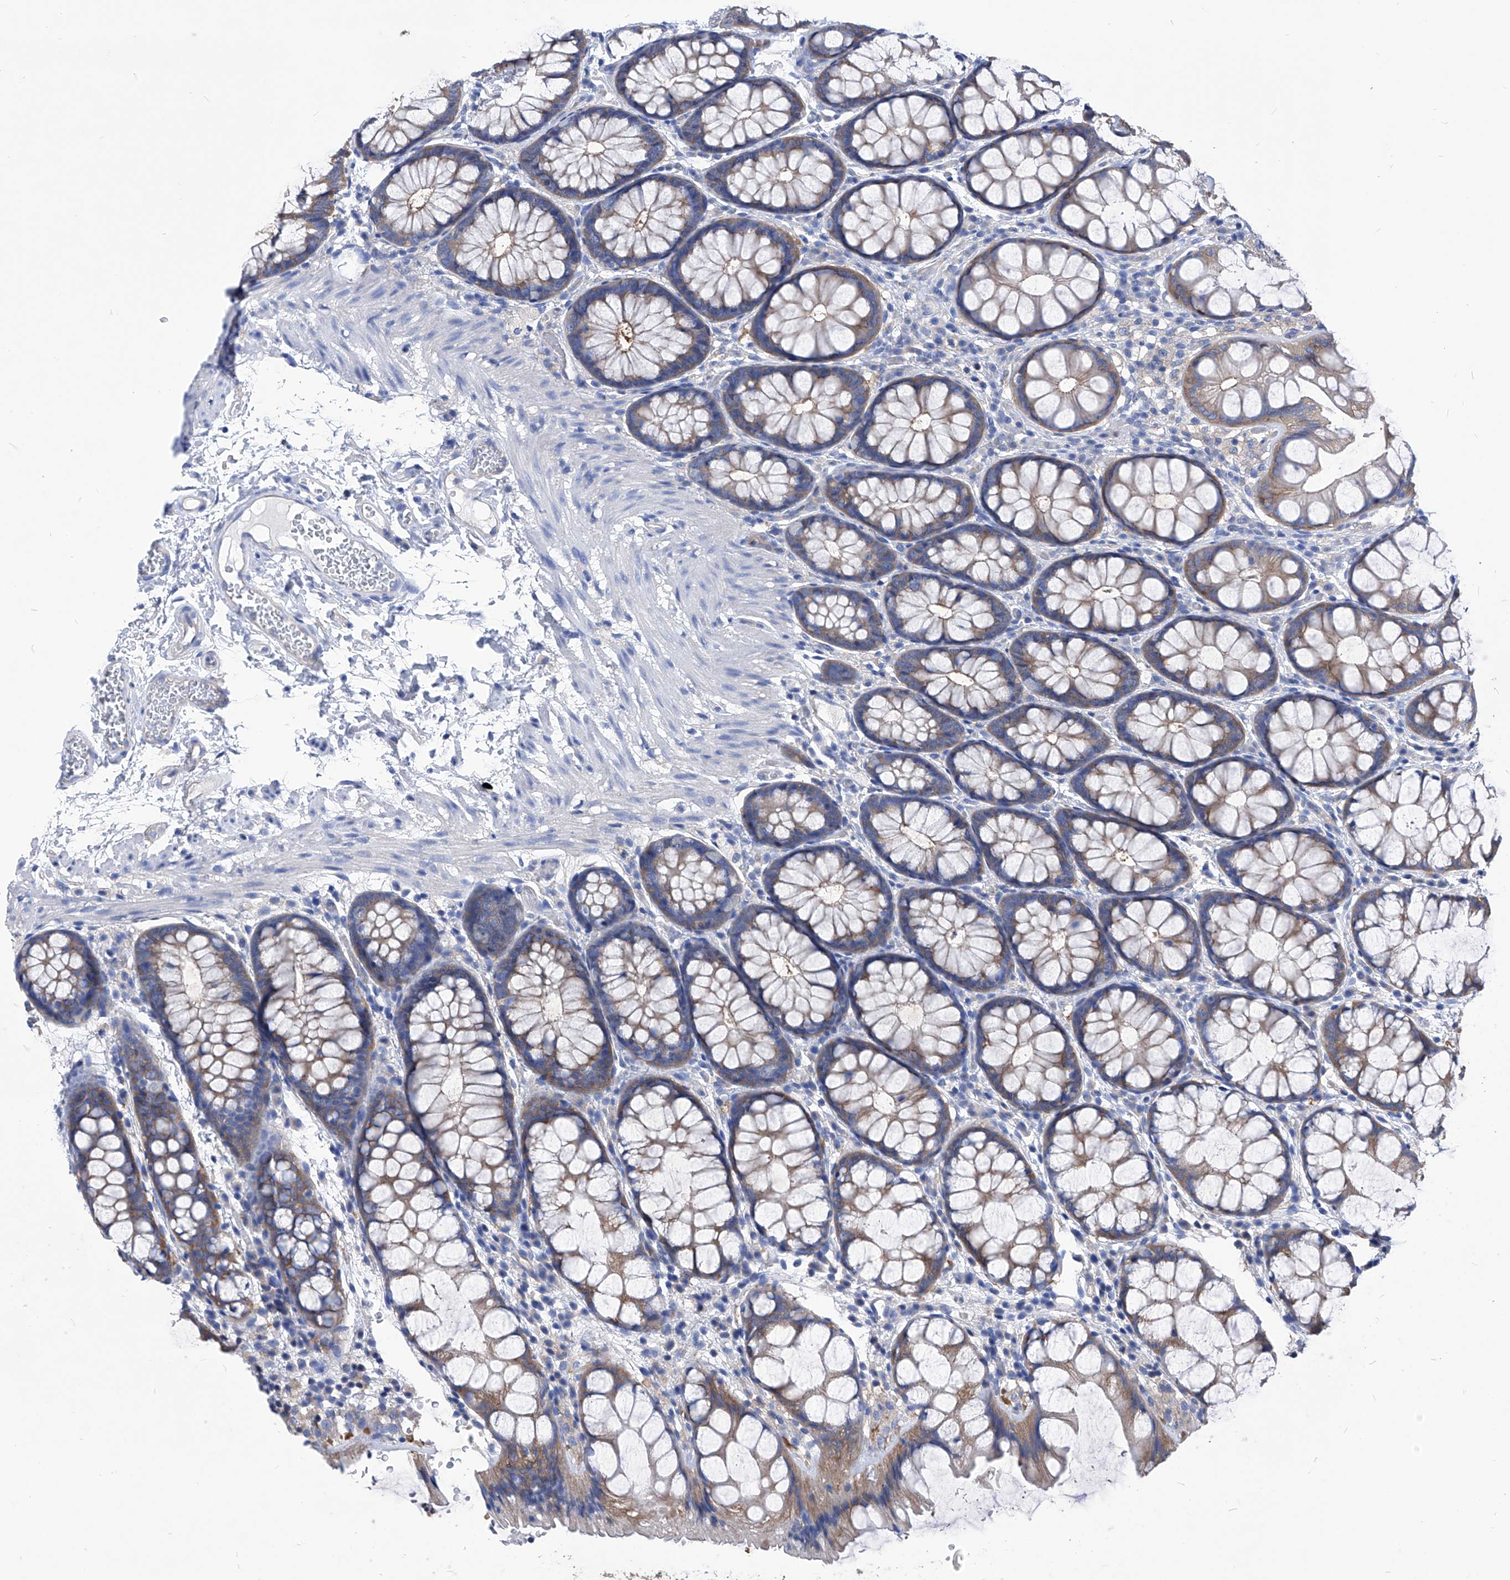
{"staining": {"intensity": "negative", "quantity": "none", "location": "none"}, "tissue": "colon", "cell_type": "Endothelial cells", "image_type": "normal", "snomed": [{"axis": "morphology", "description": "Normal tissue, NOS"}, {"axis": "topography", "description": "Colon"}], "caption": "This is an immunohistochemistry (IHC) histopathology image of normal human colon. There is no expression in endothelial cells.", "gene": "XPNPEP1", "patient": {"sex": "male", "age": 47}}